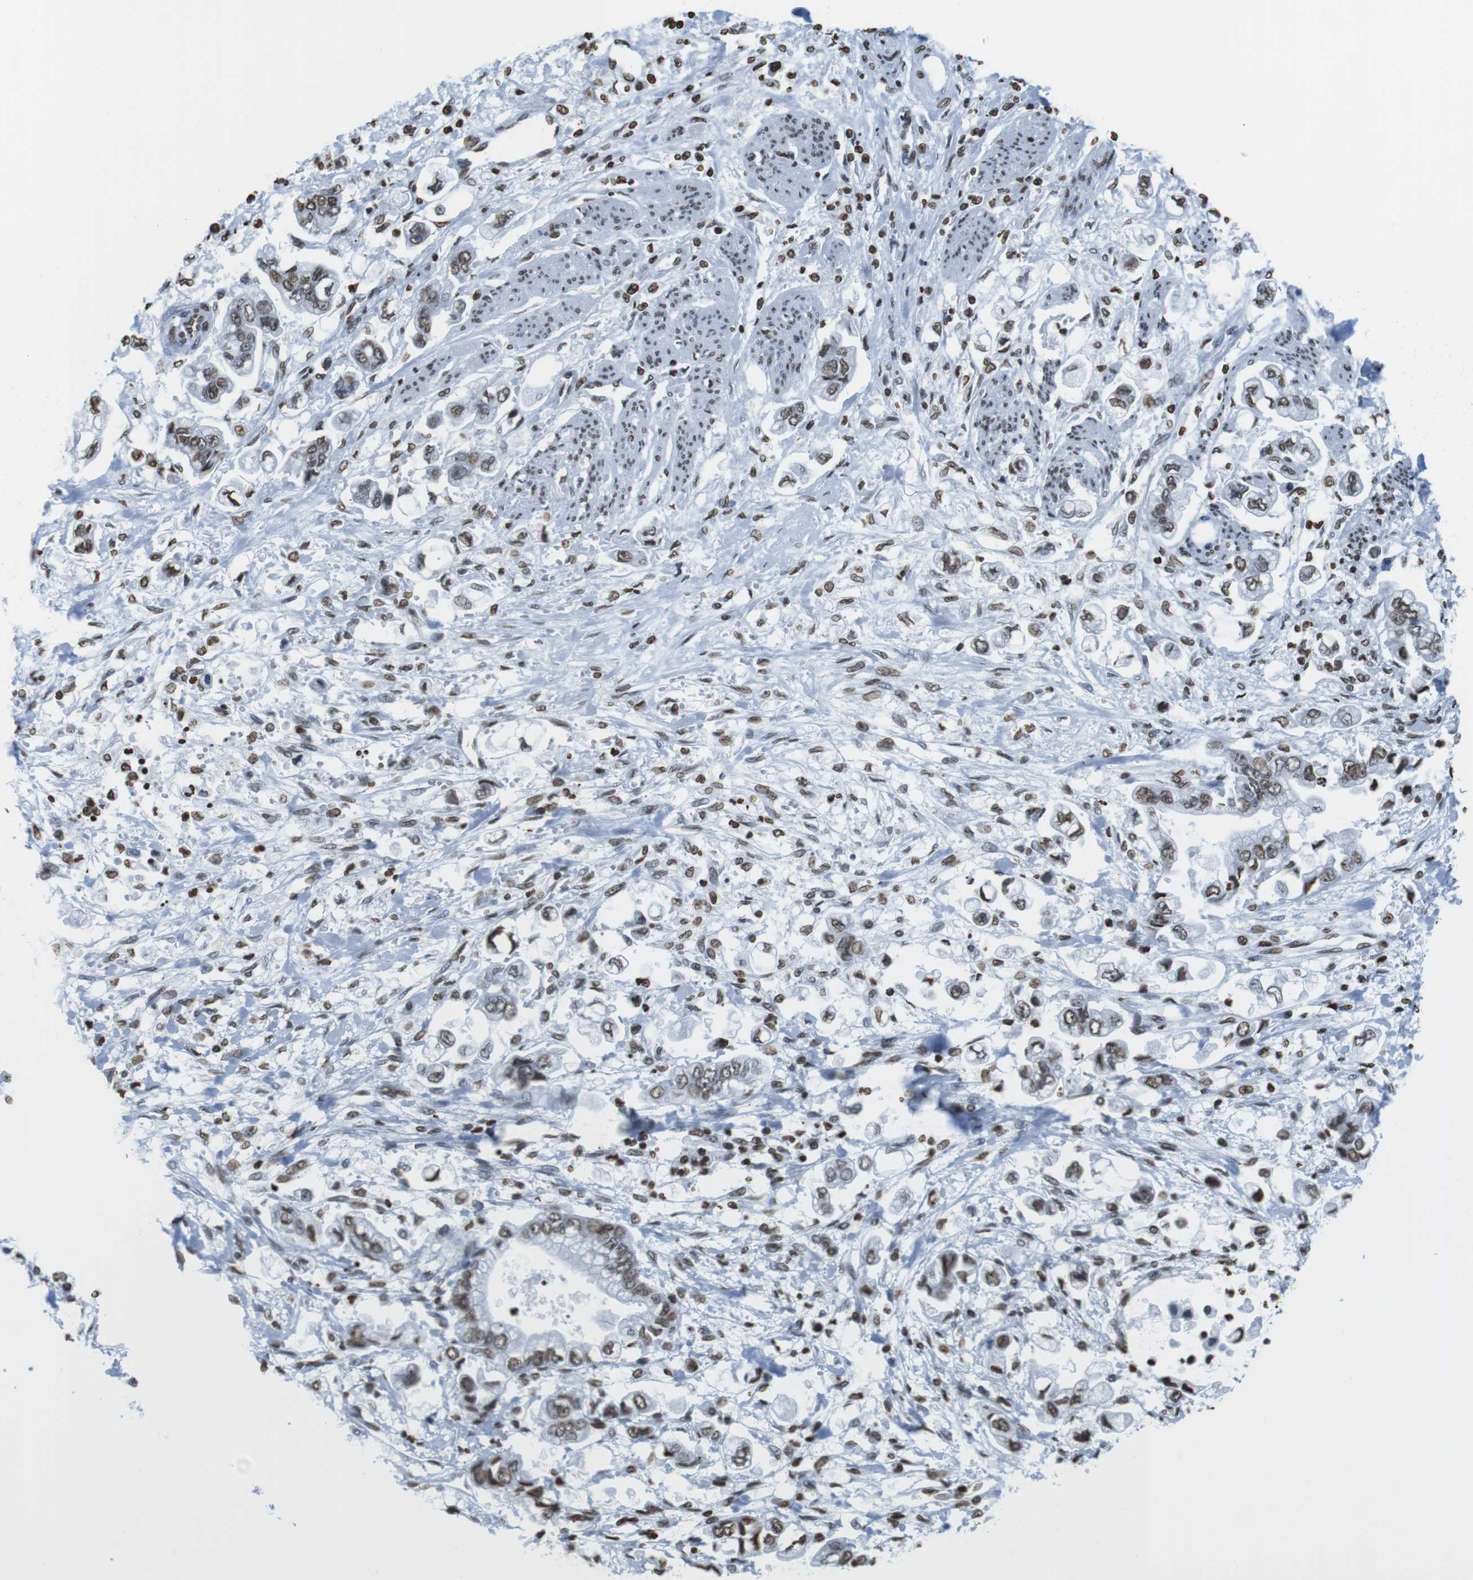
{"staining": {"intensity": "moderate", "quantity": ">75%", "location": "nuclear"}, "tissue": "stomach cancer", "cell_type": "Tumor cells", "image_type": "cancer", "snomed": [{"axis": "morphology", "description": "Normal tissue, NOS"}, {"axis": "morphology", "description": "Adenocarcinoma, NOS"}, {"axis": "topography", "description": "Stomach"}], "caption": "High-magnification brightfield microscopy of stomach cancer stained with DAB (brown) and counterstained with hematoxylin (blue). tumor cells exhibit moderate nuclear positivity is present in about>75% of cells. (Stains: DAB in brown, nuclei in blue, Microscopy: brightfield microscopy at high magnification).", "gene": "BSX", "patient": {"sex": "male", "age": 62}}